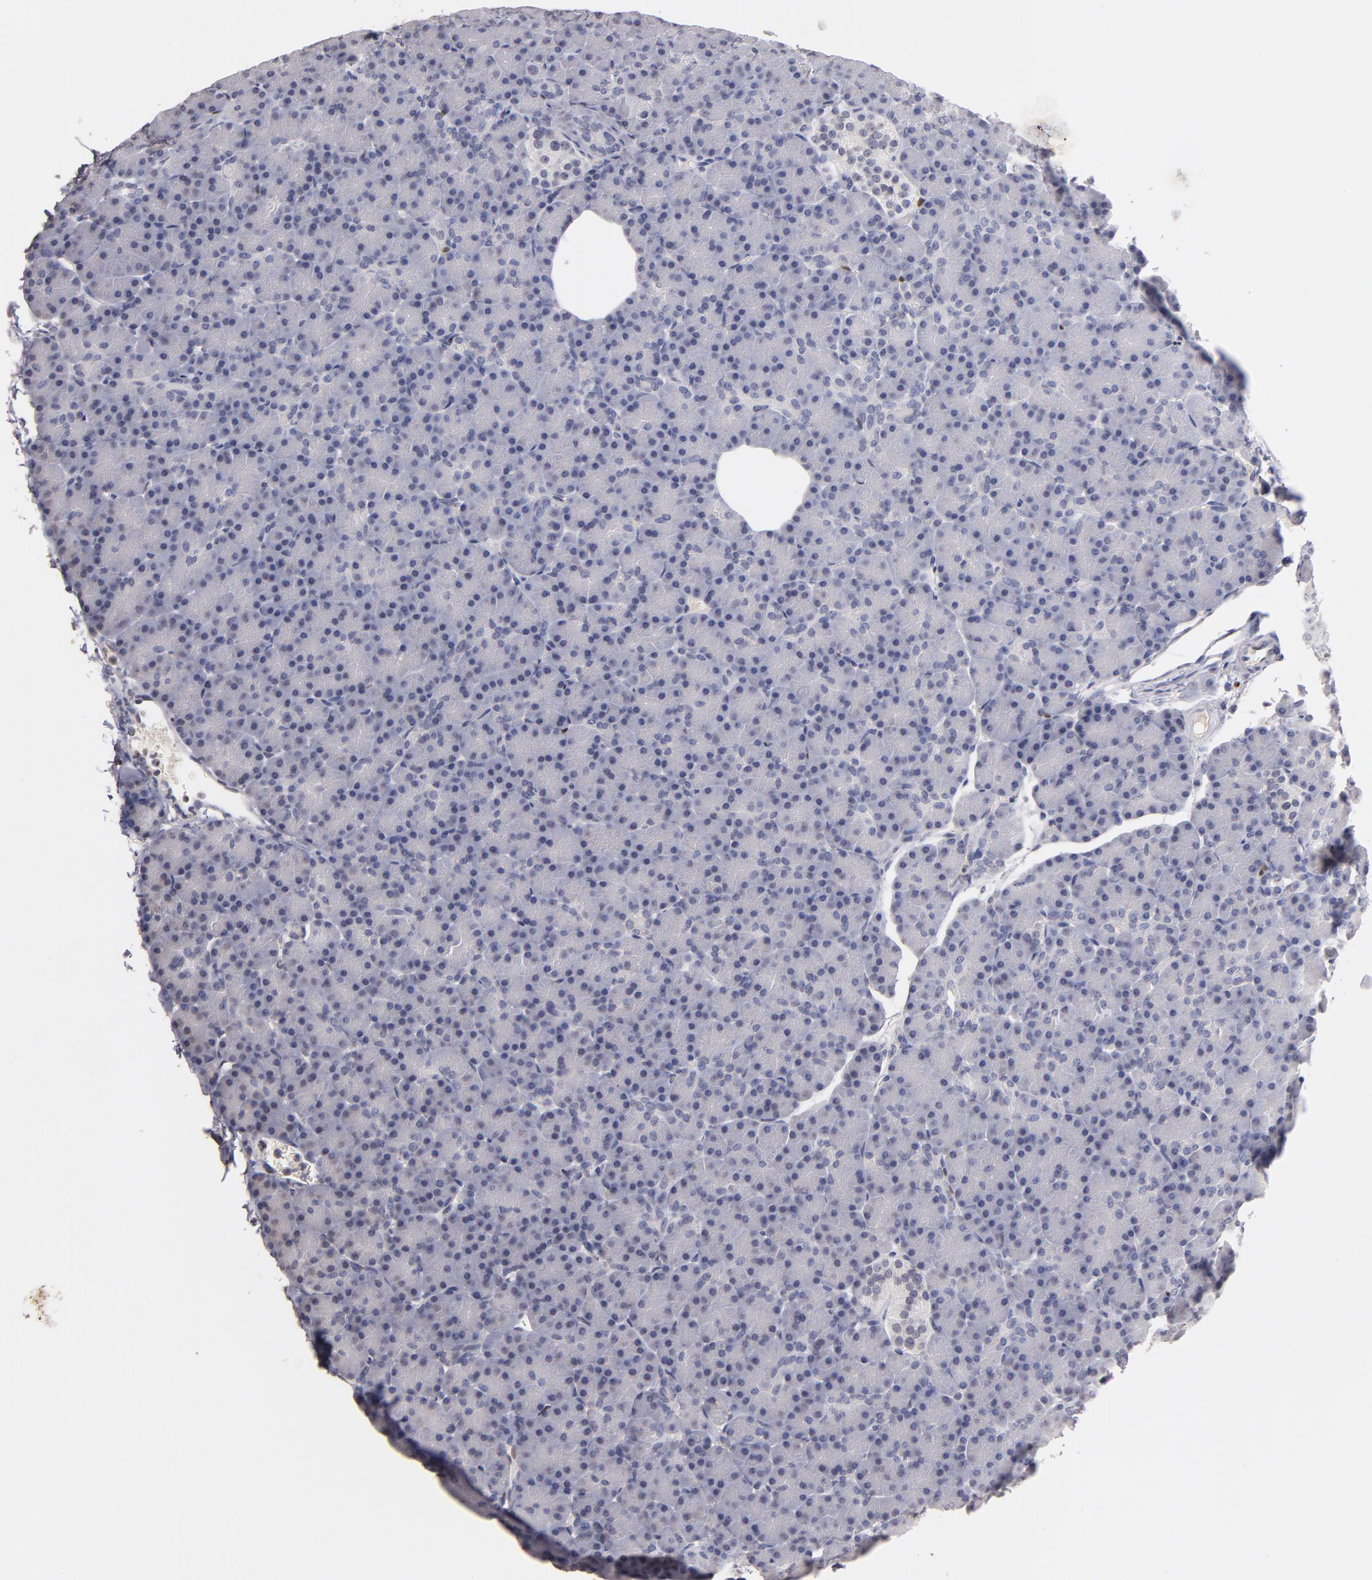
{"staining": {"intensity": "weak", "quantity": "<25%", "location": "nuclear"}, "tissue": "pancreas", "cell_type": "Exocrine glandular cells", "image_type": "normal", "snomed": [{"axis": "morphology", "description": "Normal tissue, NOS"}, {"axis": "topography", "description": "Pancreas"}], "caption": "The IHC image has no significant positivity in exocrine glandular cells of pancreas.", "gene": "SOX10", "patient": {"sex": "female", "age": 43}}